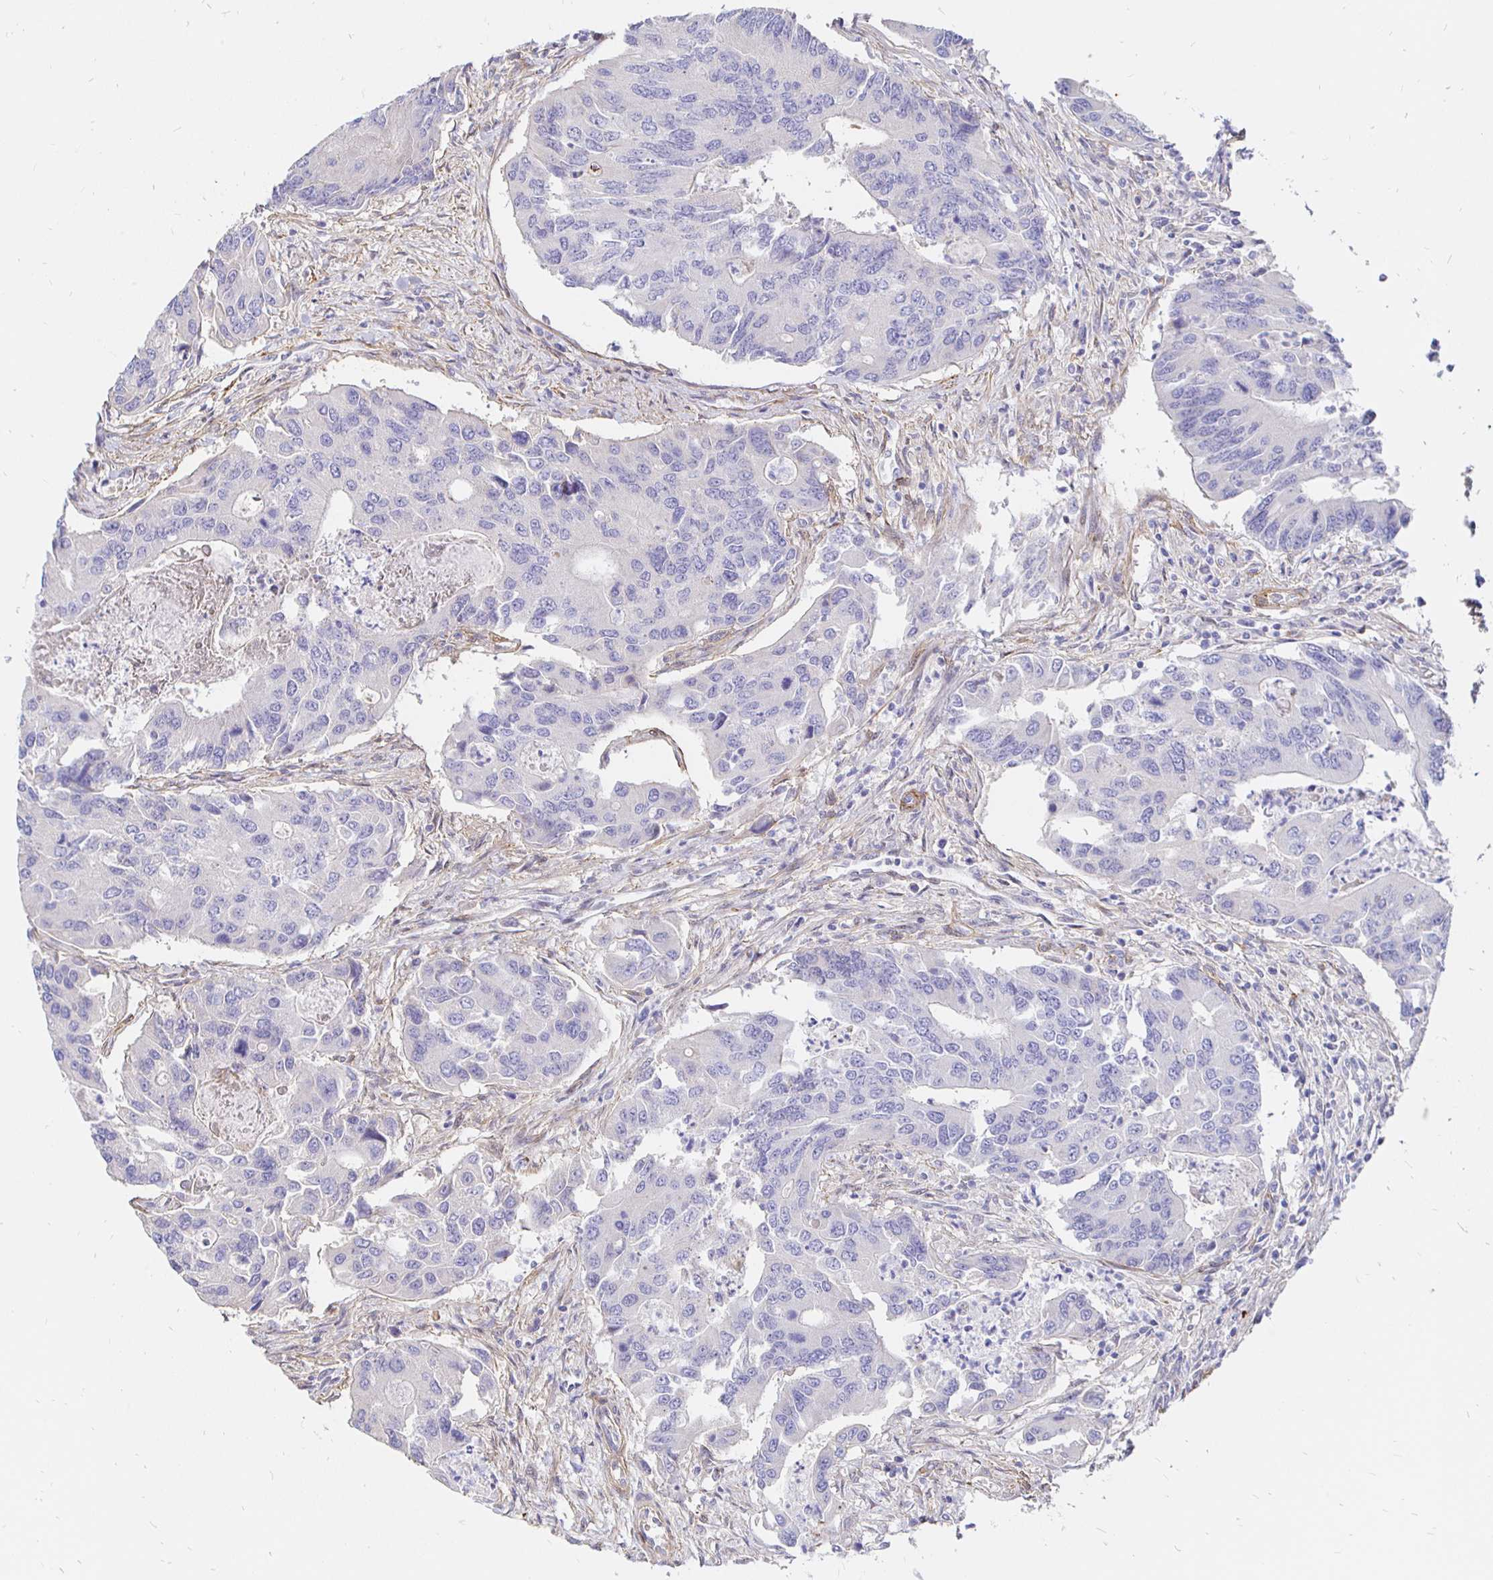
{"staining": {"intensity": "negative", "quantity": "none", "location": "none"}, "tissue": "colorectal cancer", "cell_type": "Tumor cells", "image_type": "cancer", "snomed": [{"axis": "morphology", "description": "Adenocarcinoma, NOS"}, {"axis": "topography", "description": "Colon"}], "caption": "Tumor cells show no significant protein staining in colorectal adenocarcinoma.", "gene": "PALM2AKAP2", "patient": {"sex": "female", "age": 67}}